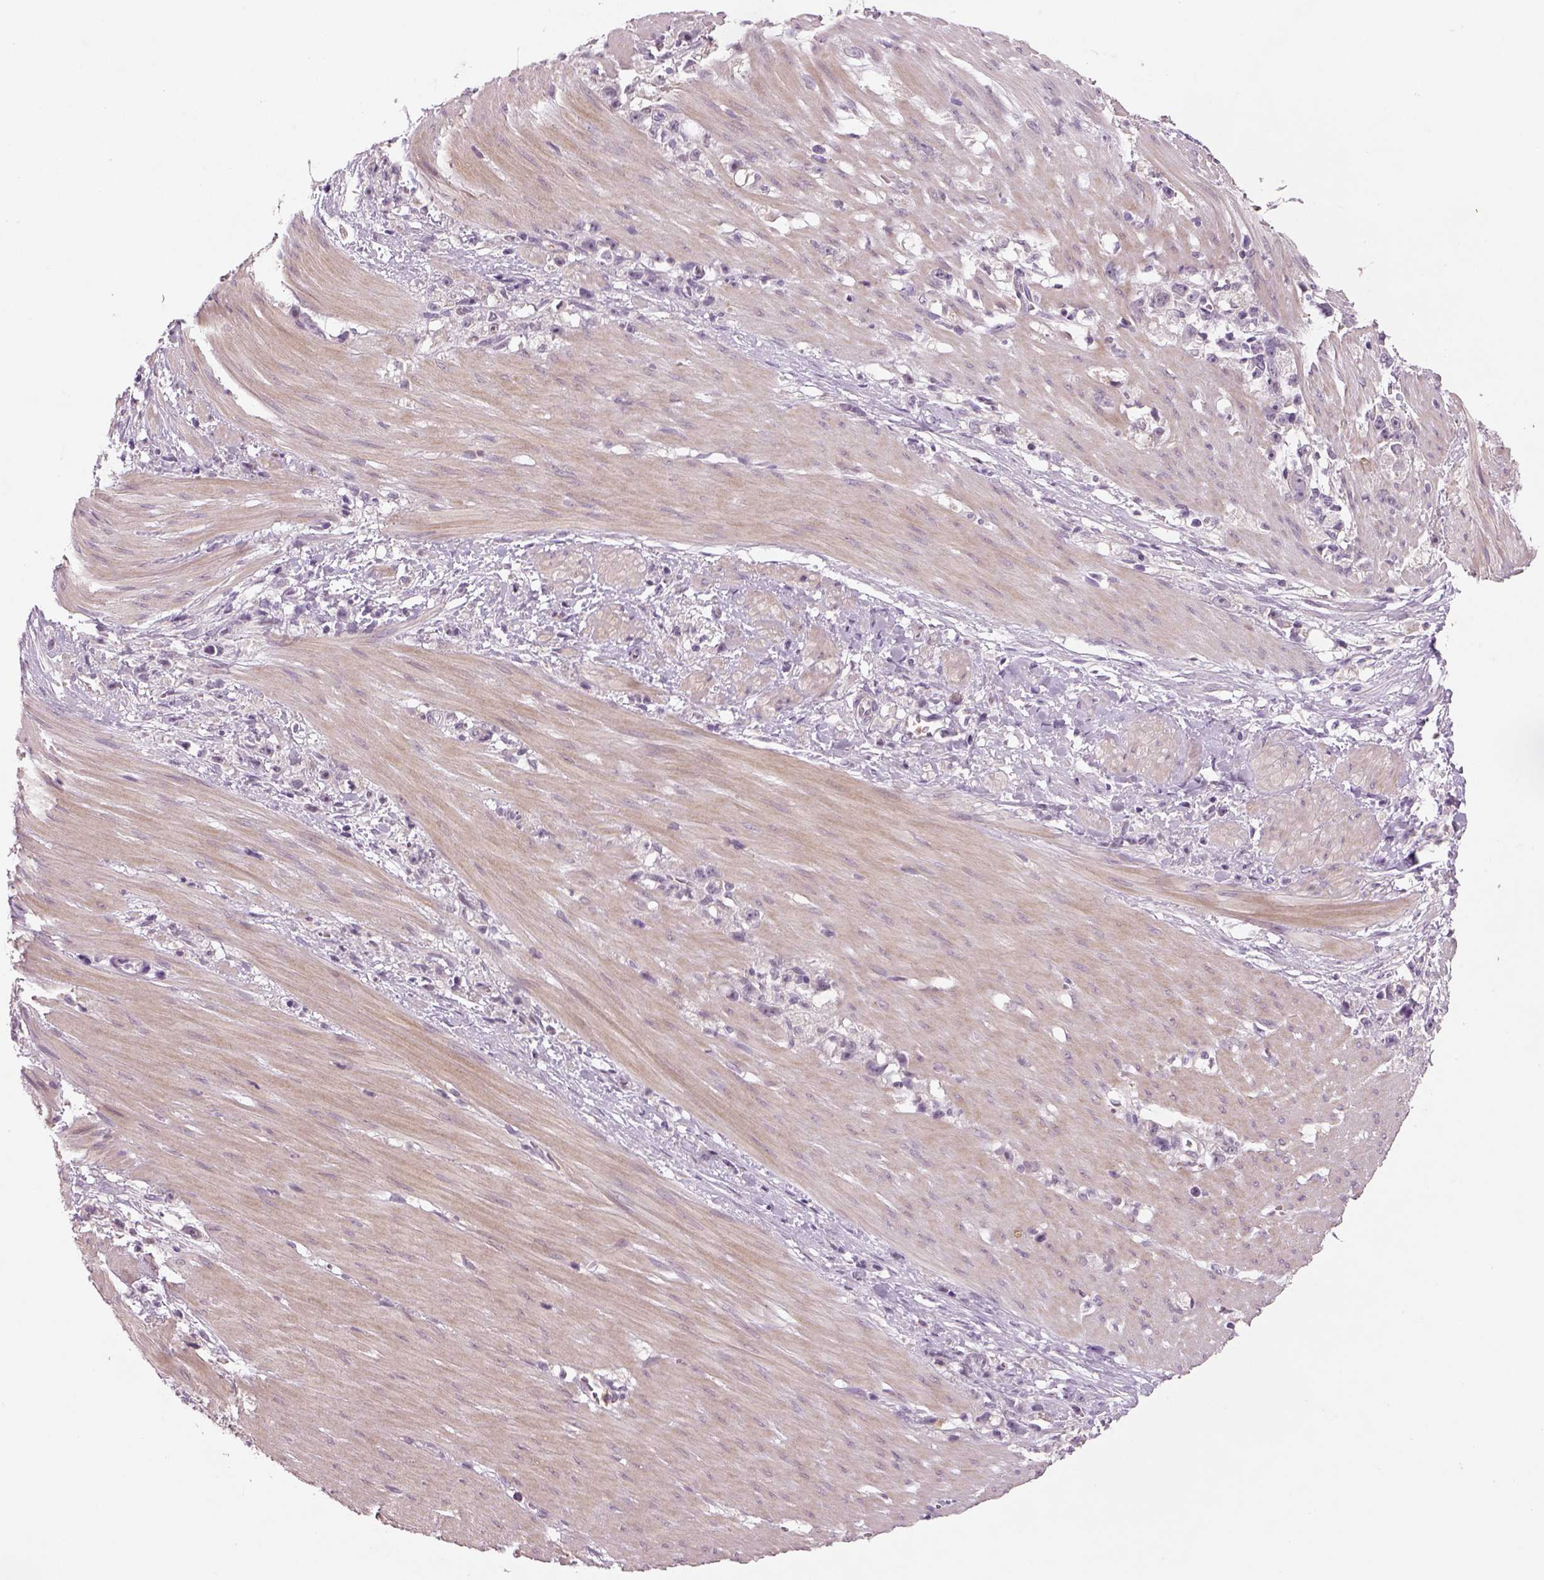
{"staining": {"intensity": "negative", "quantity": "none", "location": "none"}, "tissue": "stomach cancer", "cell_type": "Tumor cells", "image_type": "cancer", "snomed": [{"axis": "morphology", "description": "Adenocarcinoma, NOS"}, {"axis": "topography", "description": "Stomach"}], "caption": "Immunohistochemistry image of neoplastic tissue: human stomach adenocarcinoma stained with DAB demonstrates no significant protein positivity in tumor cells.", "gene": "GDNF", "patient": {"sex": "female", "age": 59}}